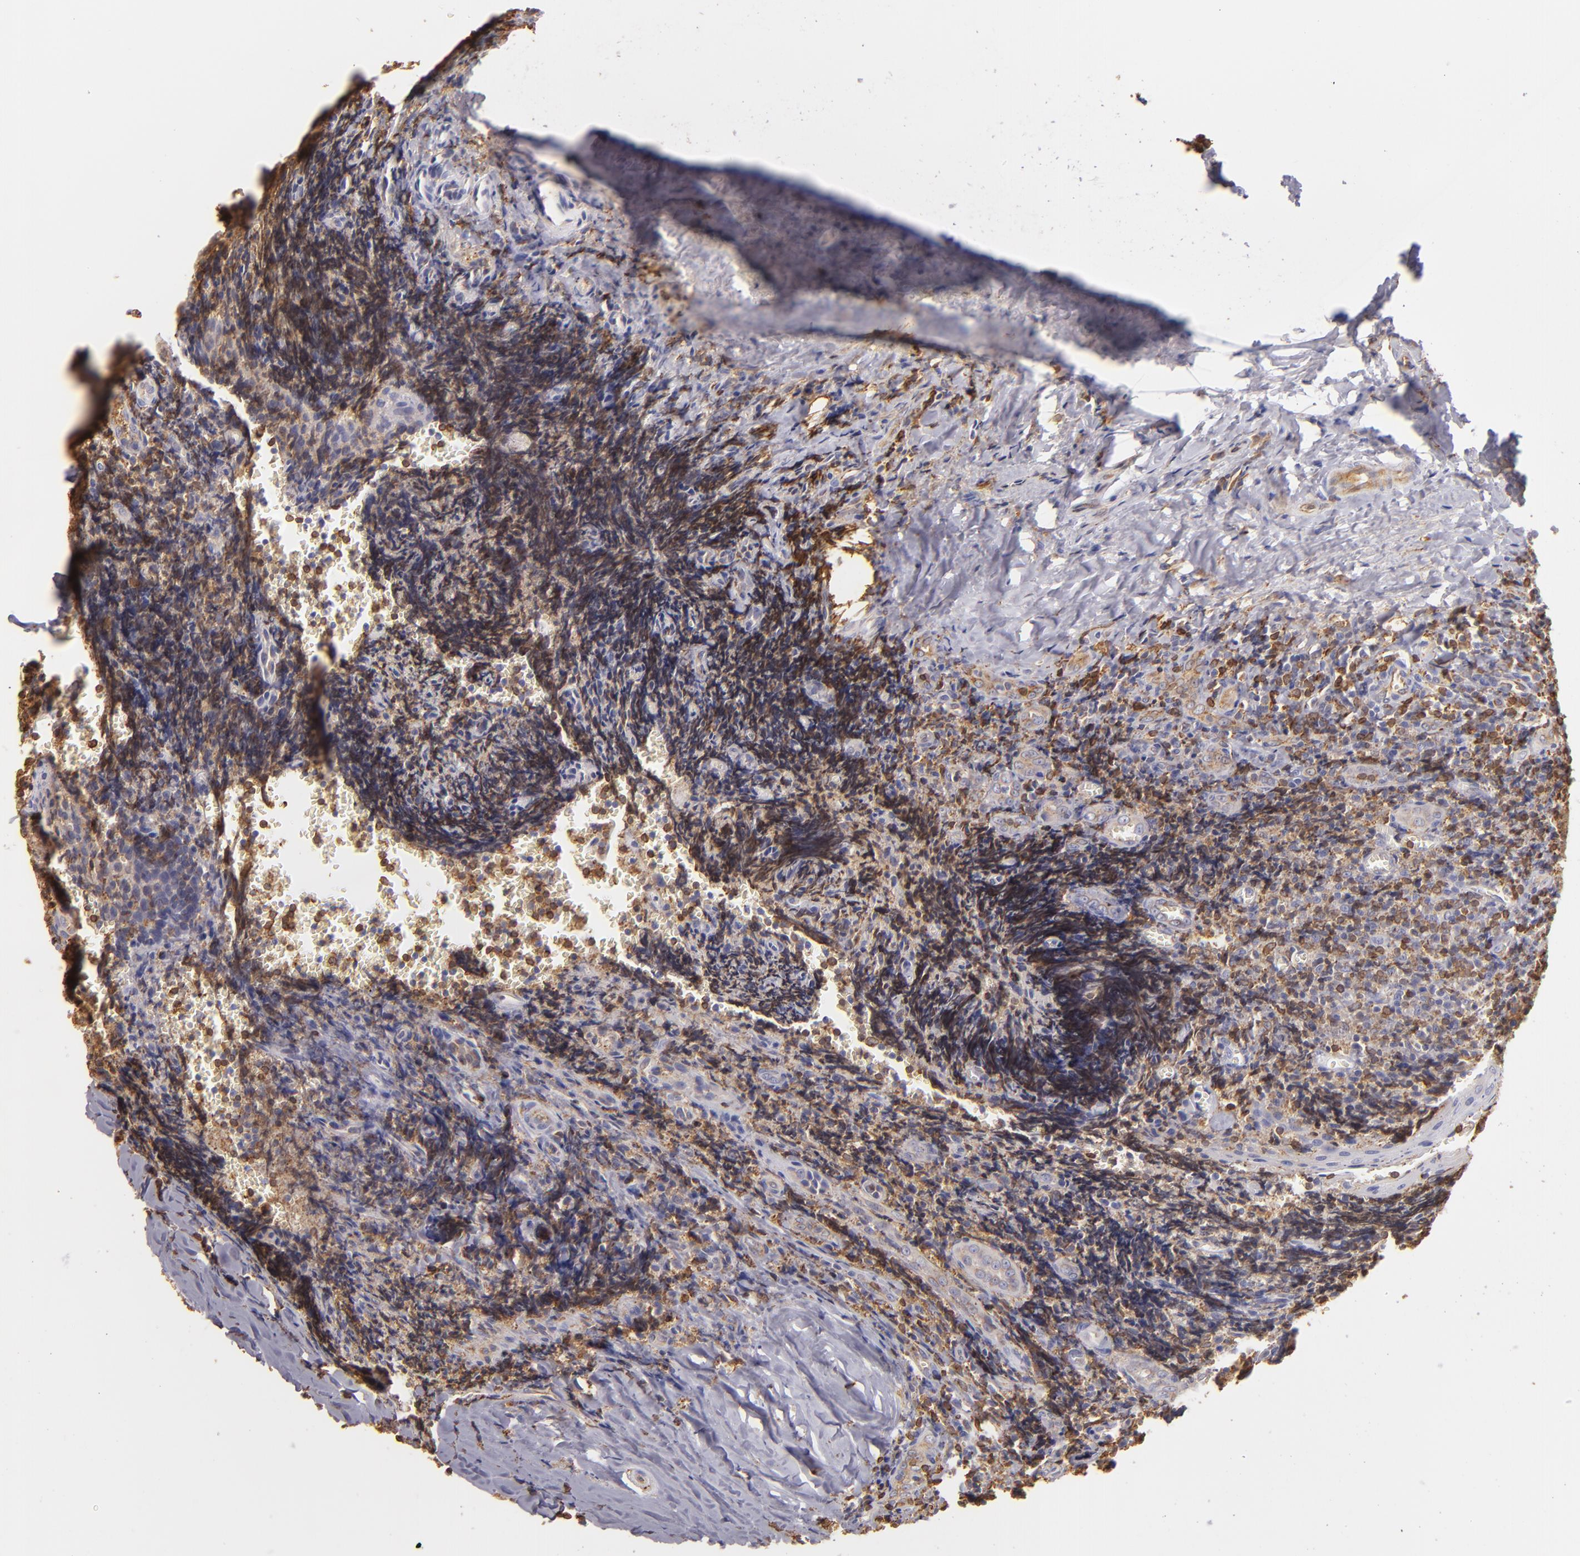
{"staining": {"intensity": "moderate", "quantity": ">75%", "location": "cytoplasmic/membranous"}, "tissue": "tonsil", "cell_type": "Germinal center cells", "image_type": "normal", "snomed": [{"axis": "morphology", "description": "Normal tissue, NOS"}, {"axis": "topography", "description": "Tonsil"}], "caption": "Tonsil was stained to show a protein in brown. There is medium levels of moderate cytoplasmic/membranous expression in approximately >75% of germinal center cells. (DAB IHC with brightfield microscopy, high magnification).", "gene": "CD74", "patient": {"sex": "male", "age": 20}}